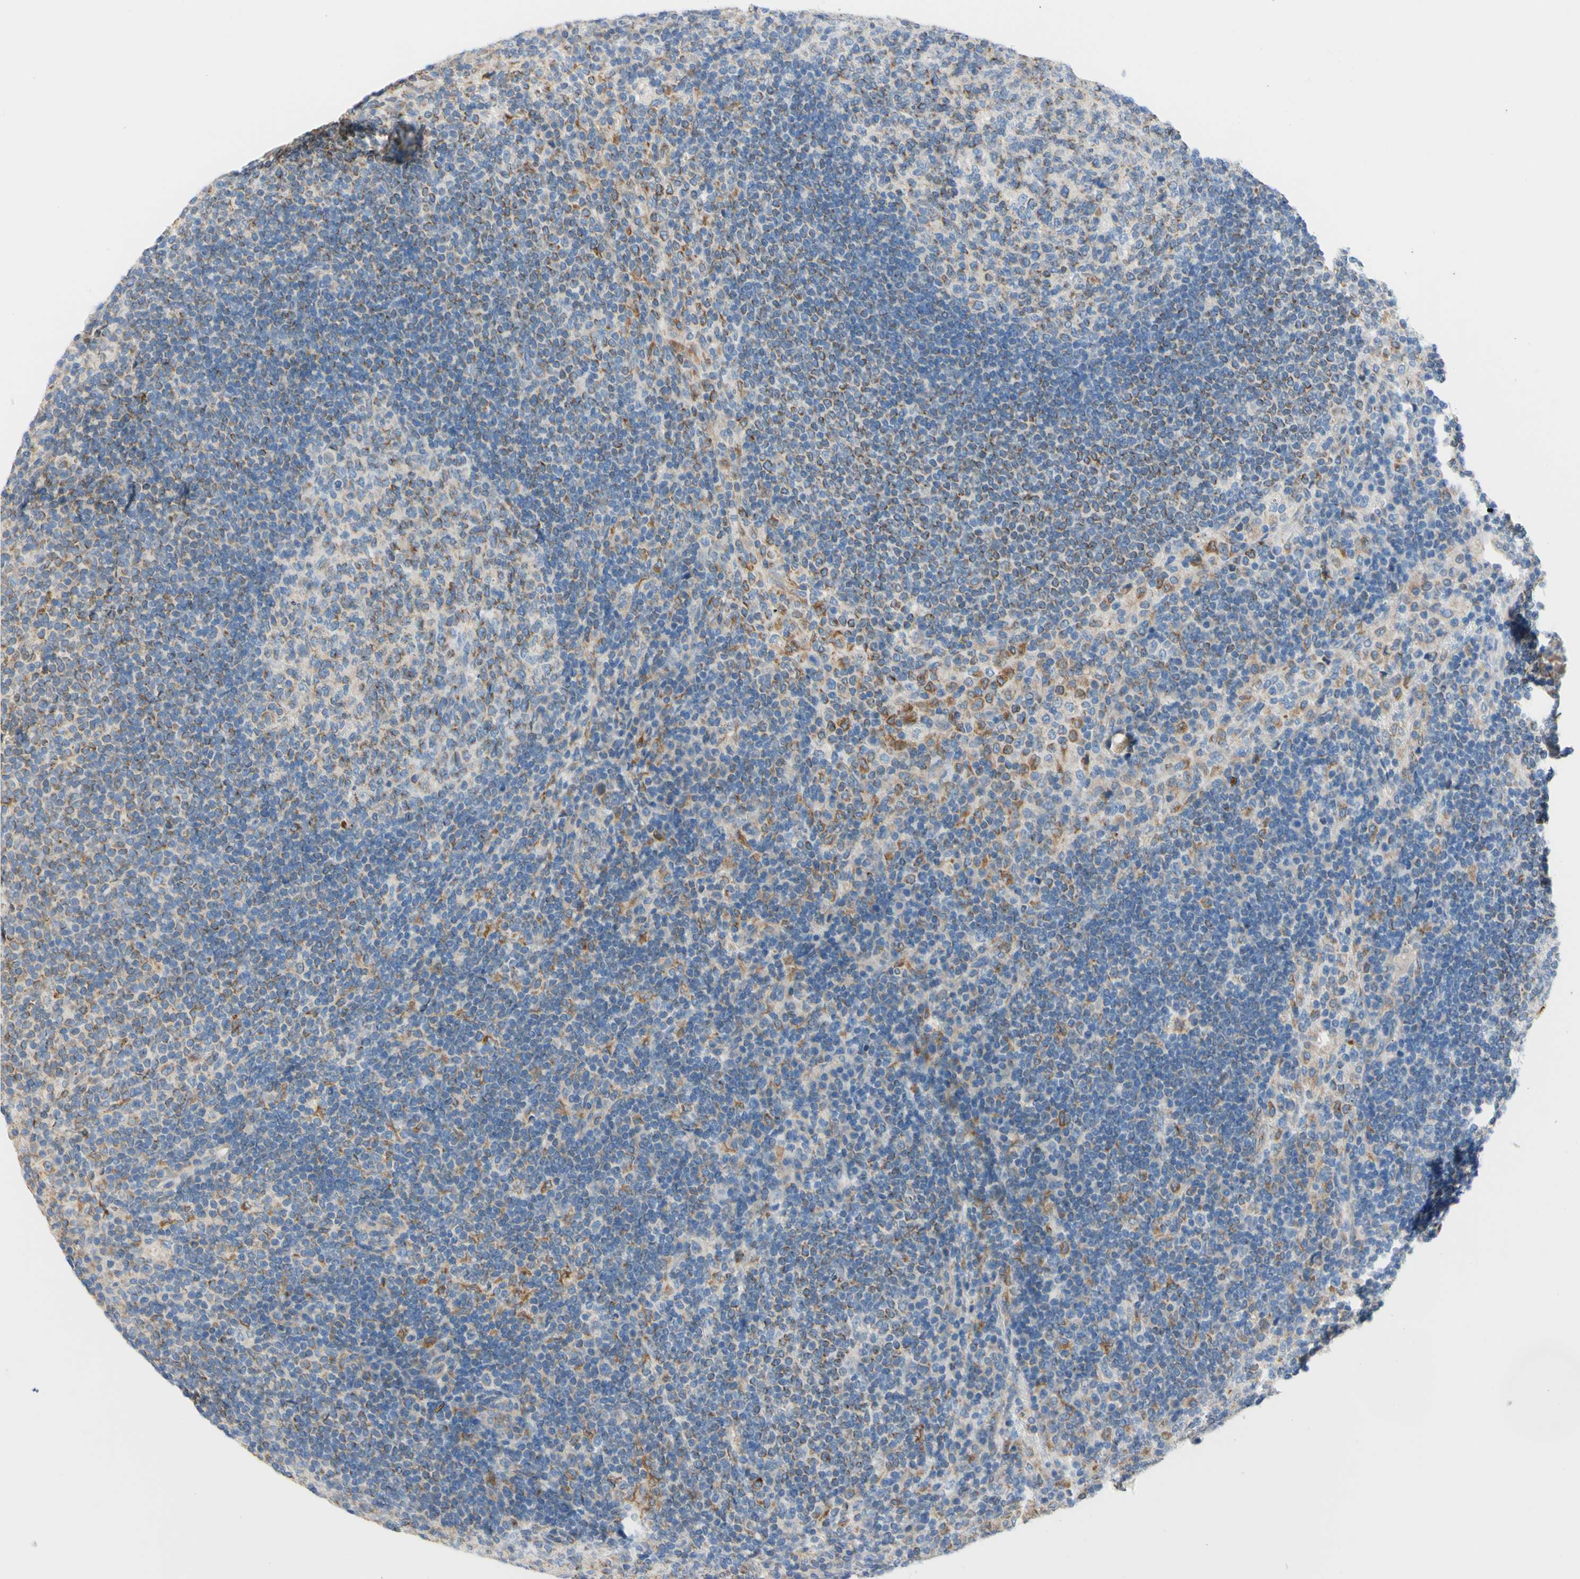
{"staining": {"intensity": "moderate", "quantity": "<25%", "location": "cytoplasmic/membranous"}, "tissue": "lymph node", "cell_type": "Germinal center cells", "image_type": "normal", "snomed": [{"axis": "morphology", "description": "Normal tissue, NOS"}, {"axis": "topography", "description": "Lymph node"}], "caption": "DAB (3,3'-diaminobenzidine) immunohistochemical staining of unremarkable lymph node displays moderate cytoplasmic/membranous protein staining in approximately <25% of germinal center cells. The staining was performed using DAB, with brown indicating positive protein expression. Nuclei are stained blue with hematoxylin.", "gene": "RETREG2", "patient": {"sex": "female", "age": 53}}